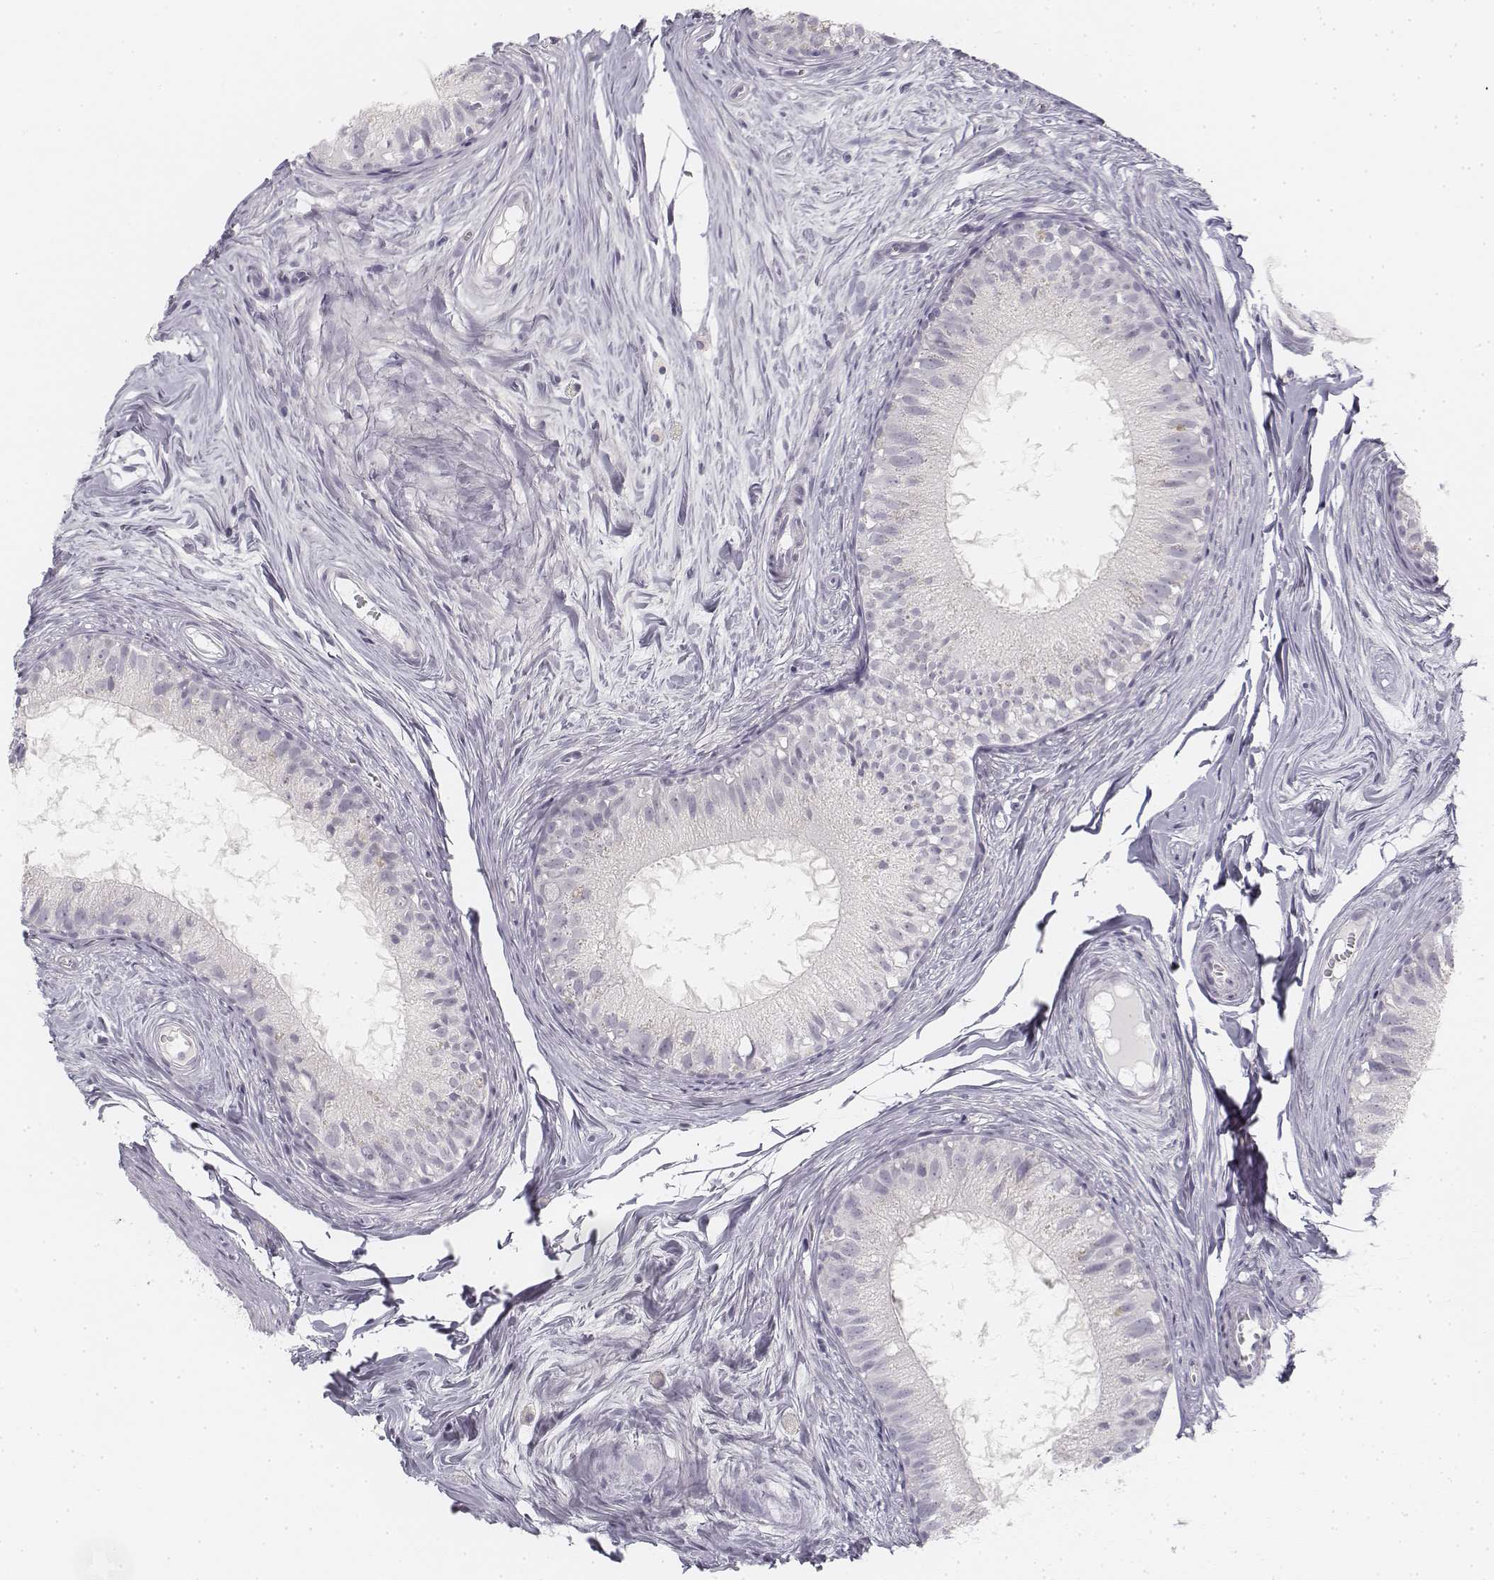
{"staining": {"intensity": "negative", "quantity": "none", "location": "none"}, "tissue": "epididymis", "cell_type": "Glandular cells", "image_type": "normal", "snomed": [{"axis": "morphology", "description": "Normal tissue, NOS"}, {"axis": "topography", "description": "Epididymis"}], "caption": "High magnification brightfield microscopy of benign epididymis stained with DAB (brown) and counterstained with hematoxylin (blue): glandular cells show no significant expression. (Stains: DAB immunohistochemistry (IHC) with hematoxylin counter stain, Microscopy: brightfield microscopy at high magnification).", "gene": "KRT25", "patient": {"sex": "male", "age": 45}}